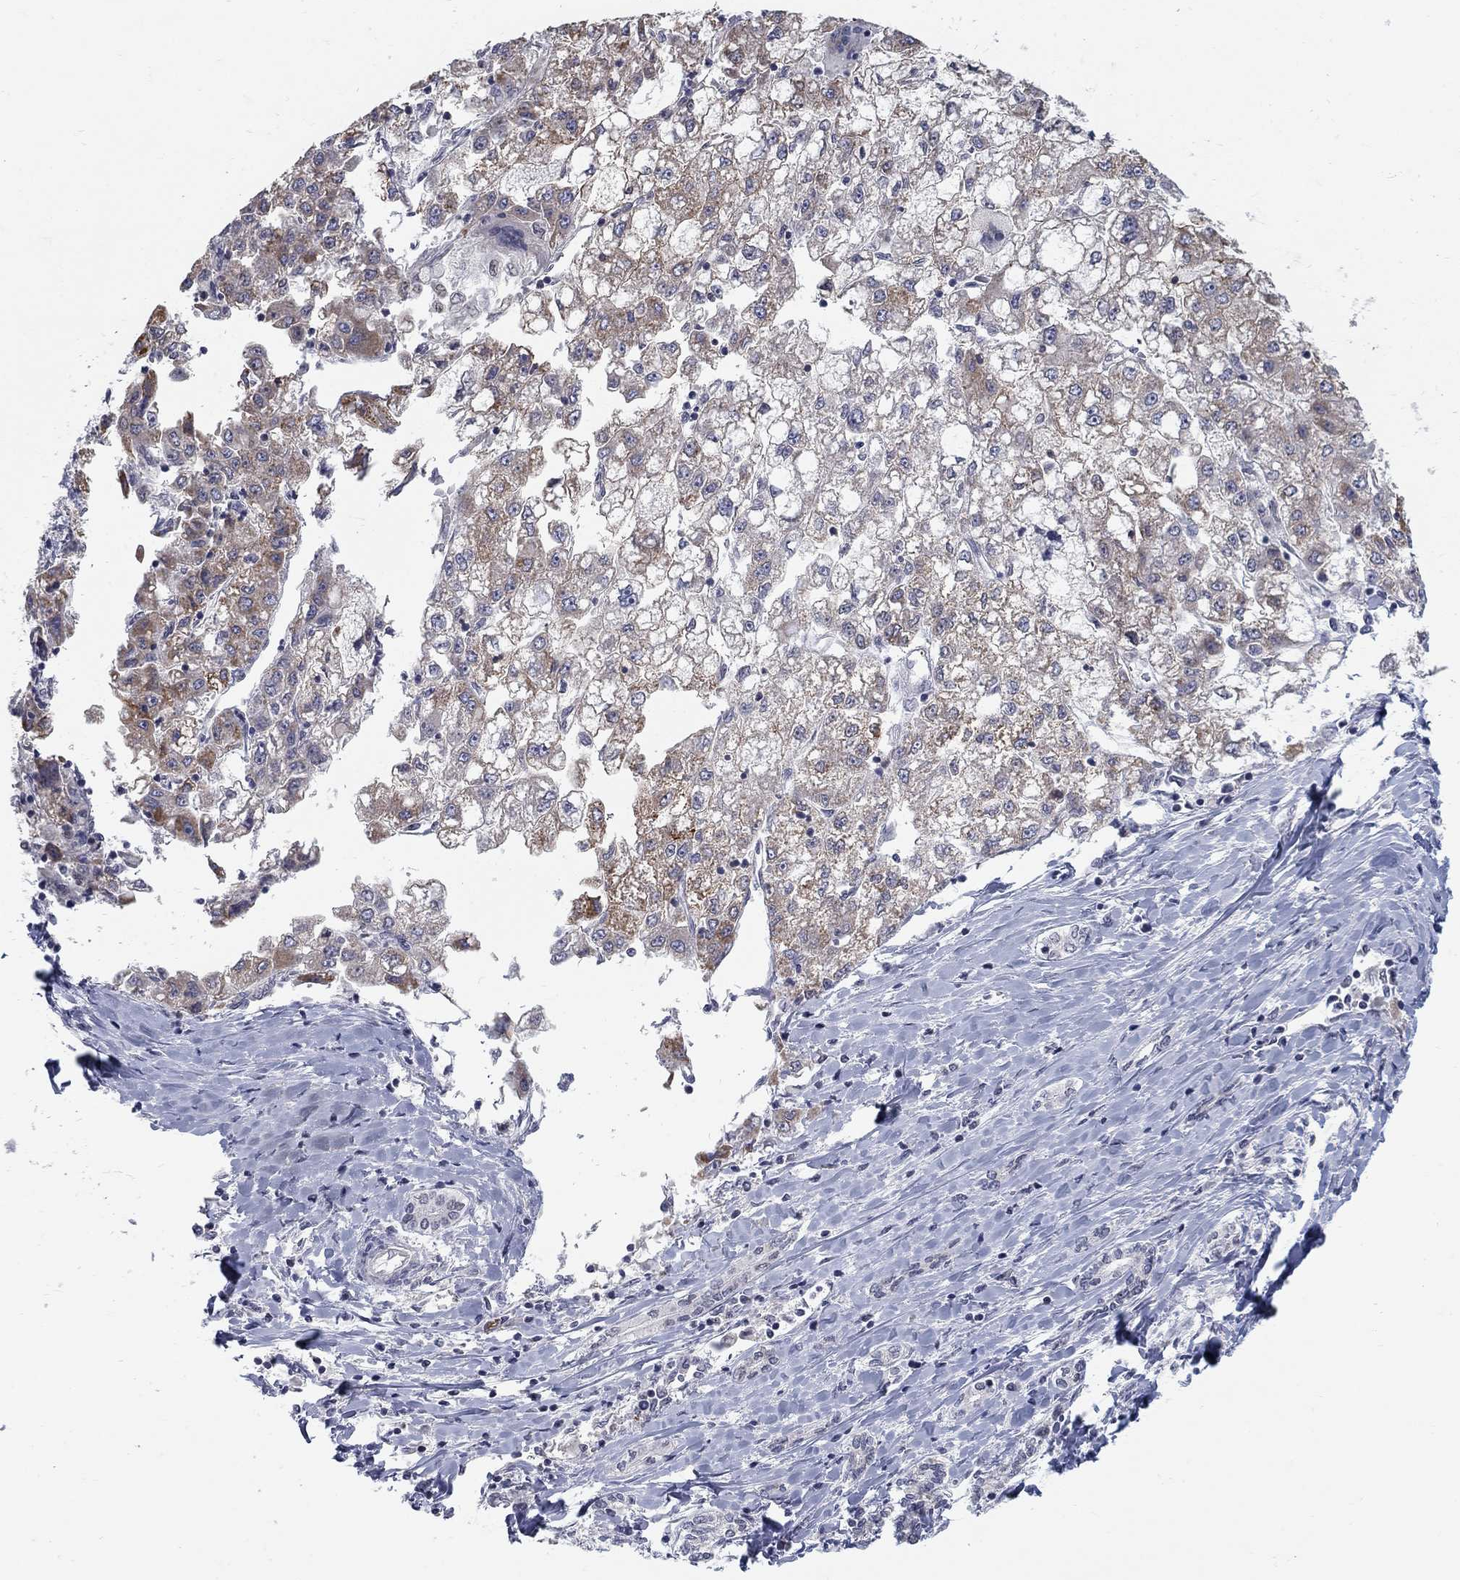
{"staining": {"intensity": "moderate", "quantity": "<25%", "location": "cytoplasmic/membranous"}, "tissue": "liver cancer", "cell_type": "Tumor cells", "image_type": "cancer", "snomed": [{"axis": "morphology", "description": "Carcinoma, Hepatocellular, NOS"}, {"axis": "topography", "description": "Liver"}], "caption": "Immunohistochemistry histopathology image of hepatocellular carcinoma (liver) stained for a protein (brown), which shows low levels of moderate cytoplasmic/membranous positivity in about <25% of tumor cells.", "gene": "GCFC2", "patient": {"sex": "male", "age": 40}}